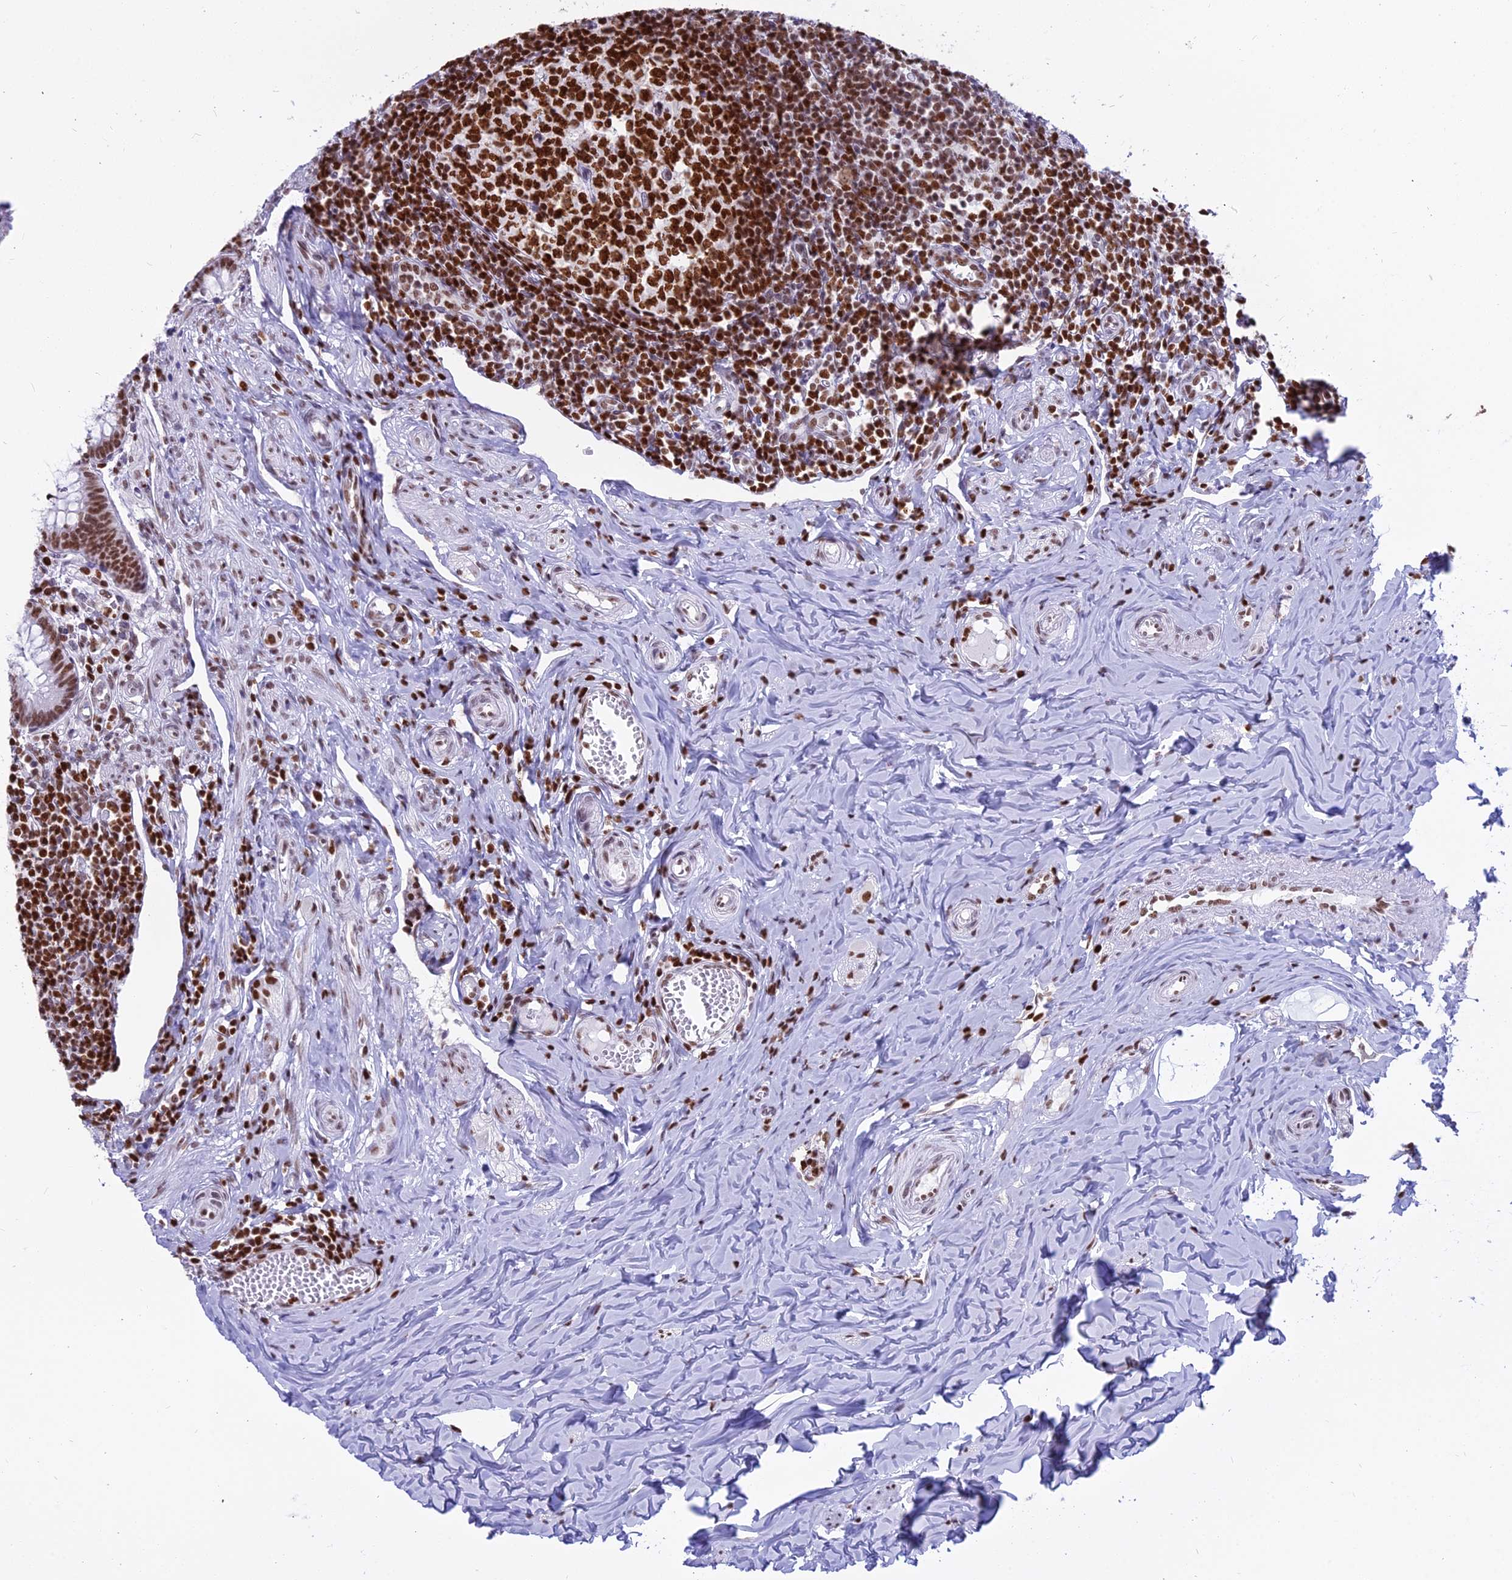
{"staining": {"intensity": "moderate", "quantity": ">75%", "location": "nuclear"}, "tissue": "appendix", "cell_type": "Glandular cells", "image_type": "normal", "snomed": [{"axis": "morphology", "description": "Normal tissue, NOS"}, {"axis": "topography", "description": "Appendix"}], "caption": "The micrograph reveals staining of unremarkable appendix, revealing moderate nuclear protein expression (brown color) within glandular cells. The protein of interest is stained brown, and the nuclei are stained in blue (DAB IHC with brightfield microscopy, high magnification).", "gene": "PARP1", "patient": {"sex": "female", "age": 33}}